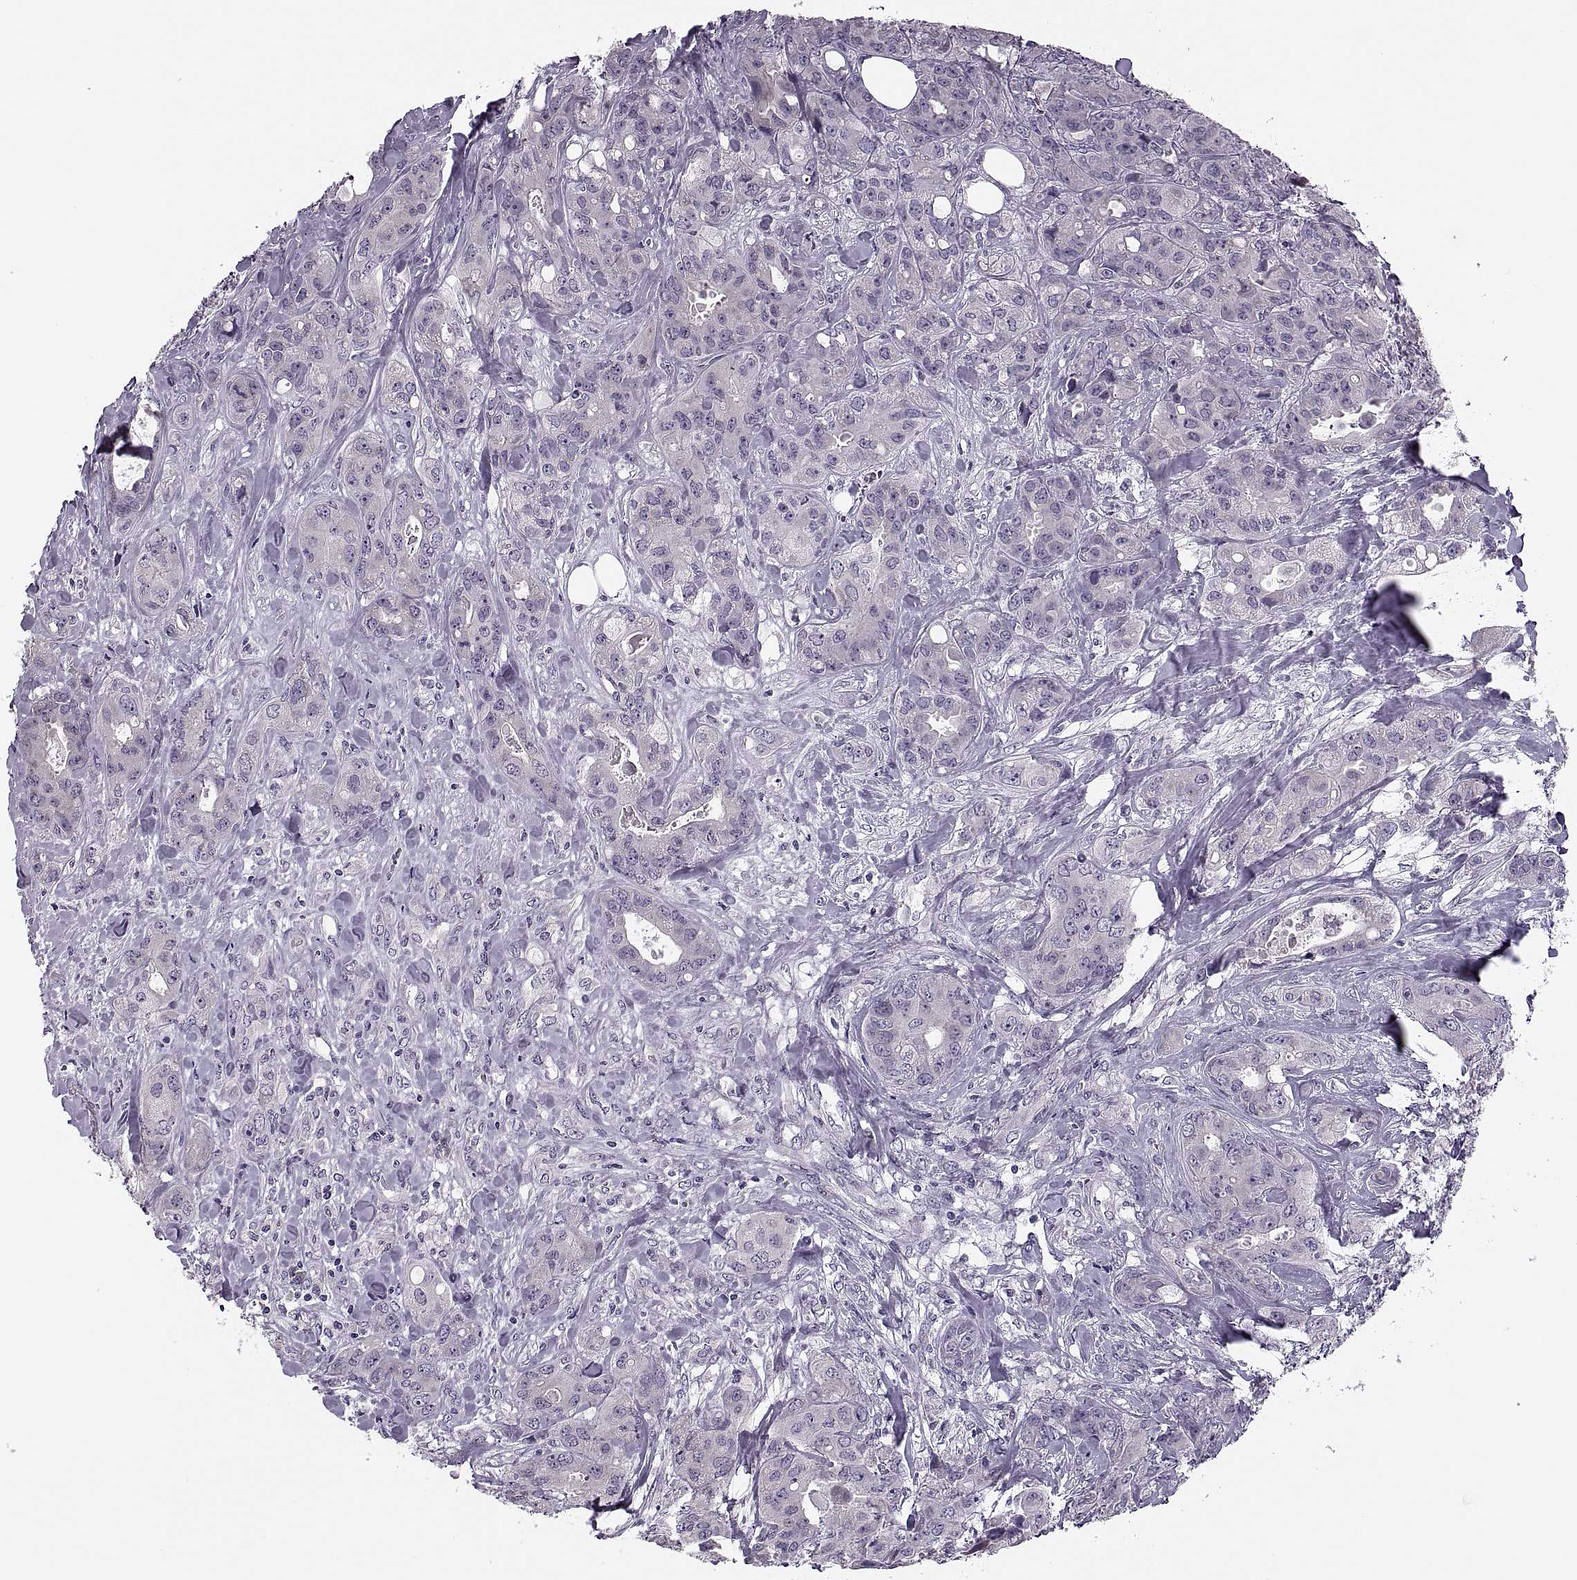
{"staining": {"intensity": "negative", "quantity": "none", "location": "none"}, "tissue": "breast cancer", "cell_type": "Tumor cells", "image_type": "cancer", "snomed": [{"axis": "morphology", "description": "Duct carcinoma"}, {"axis": "topography", "description": "Breast"}], "caption": "Tumor cells show no significant protein positivity in invasive ductal carcinoma (breast).", "gene": "PRSS54", "patient": {"sex": "female", "age": 43}}